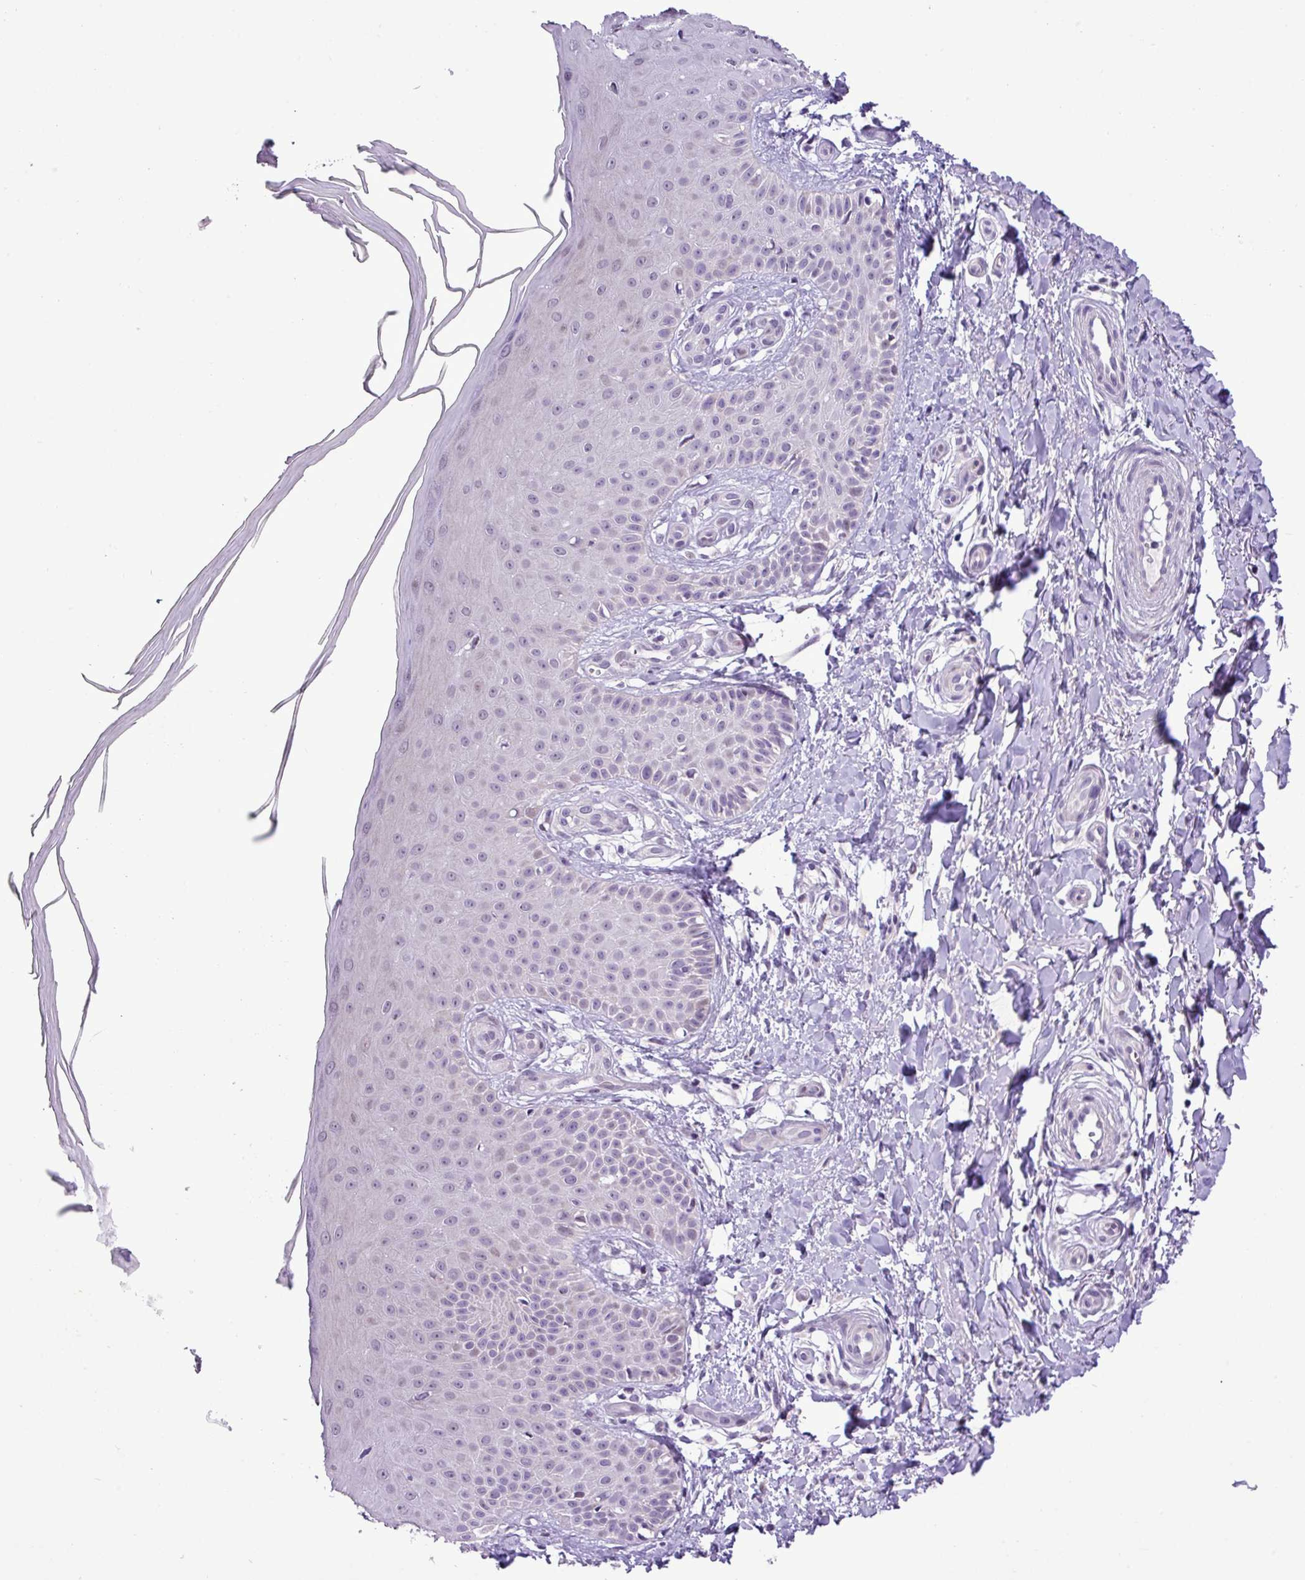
{"staining": {"intensity": "negative", "quantity": "none", "location": "none"}, "tissue": "skin", "cell_type": "Fibroblasts", "image_type": "normal", "snomed": [{"axis": "morphology", "description": "Normal tissue, NOS"}, {"axis": "topography", "description": "Skin"}], "caption": "DAB (3,3'-diaminobenzidine) immunohistochemical staining of normal human skin exhibits no significant staining in fibroblasts. (DAB immunohistochemistry, high magnification).", "gene": "ZNF354A", "patient": {"sex": "male", "age": 81}}